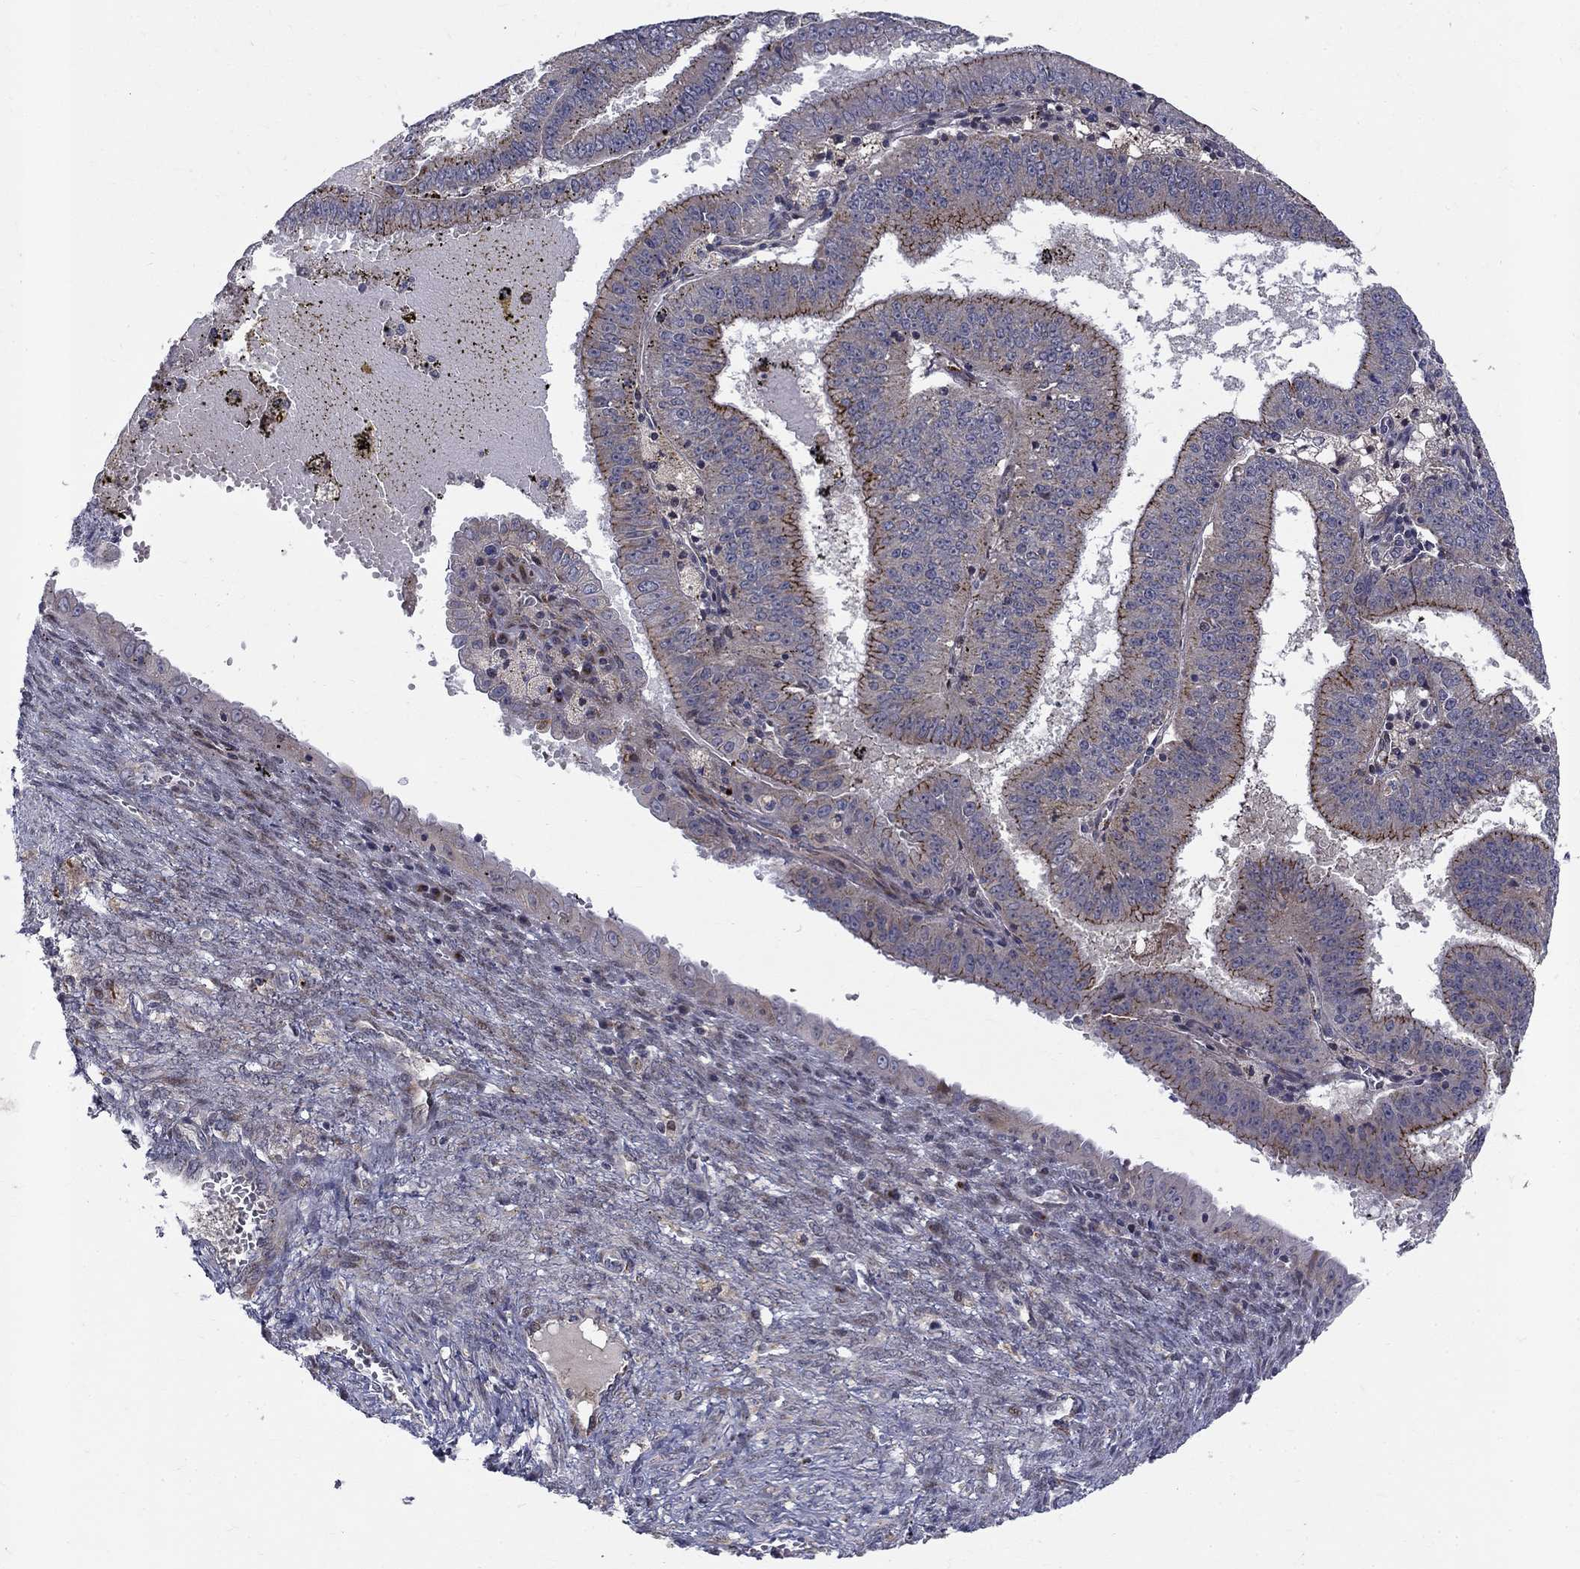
{"staining": {"intensity": "moderate", "quantity": "25%-75%", "location": "cytoplasmic/membranous"}, "tissue": "endometrial cancer", "cell_type": "Tumor cells", "image_type": "cancer", "snomed": [{"axis": "morphology", "description": "Adenocarcinoma, NOS"}, {"axis": "topography", "description": "Endometrium"}], "caption": "Endometrial adenocarcinoma stained with a protein marker exhibits moderate staining in tumor cells.", "gene": "WDR19", "patient": {"sex": "female", "age": 66}}